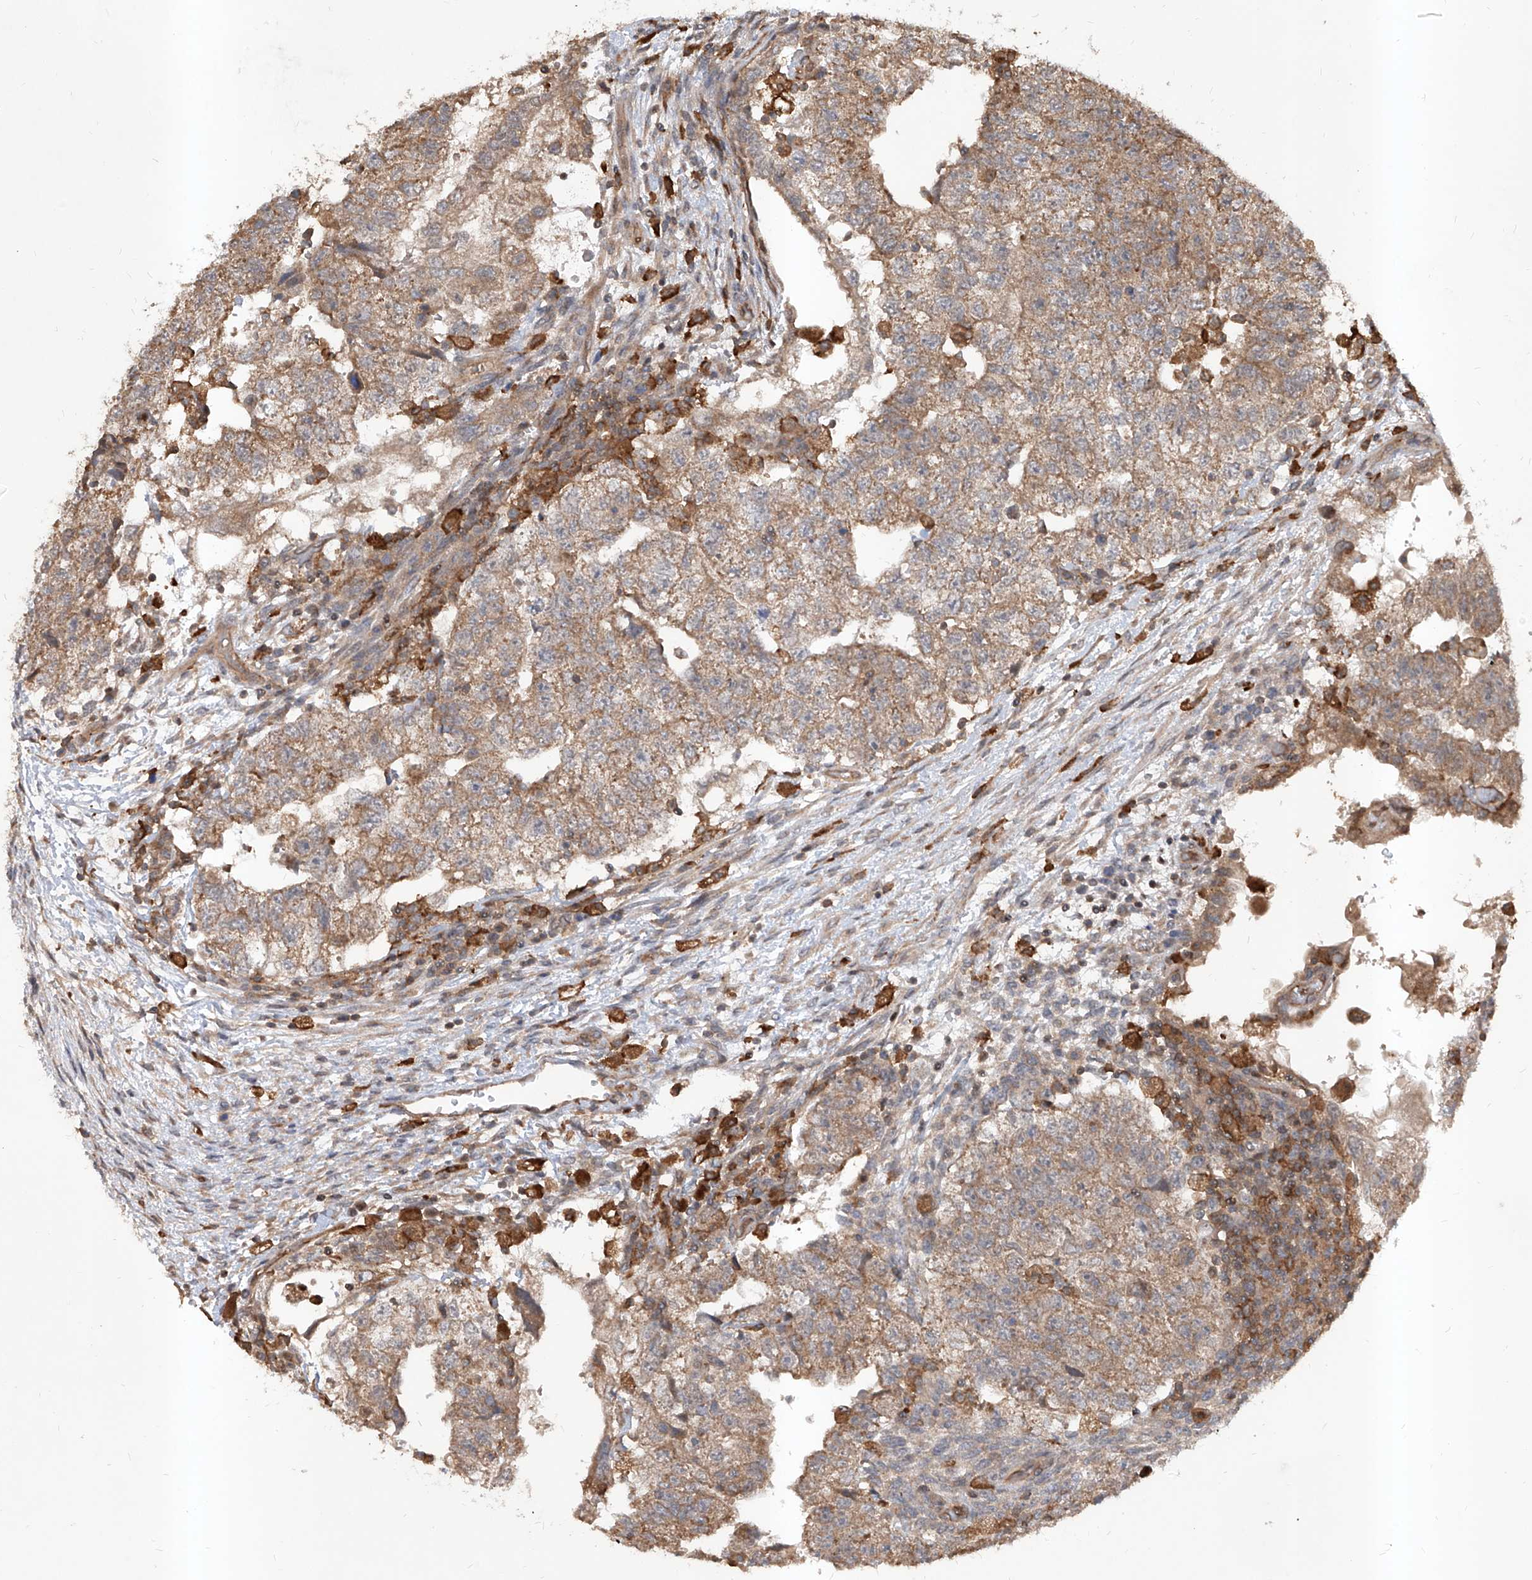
{"staining": {"intensity": "weak", "quantity": ">75%", "location": "cytoplasmic/membranous"}, "tissue": "testis cancer", "cell_type": "Tumor cells", "image_type": "cancer", "snomed": [{"axis": "morphology", "description": "Carcinoma, Embryonal, NOS"}, {"axis": "topography", "description": "Testis"}], "caption": "IHC (DAB) staining of testis embryonal carcinoma shows weak cytoplasmic/membranous protein staining in approximately >75% of tumor cells. (Brightfield microscopy of DAB IHC at high magnification).", "gene": "HOXC8", "patient": {"sex": "male", "age": 36}}